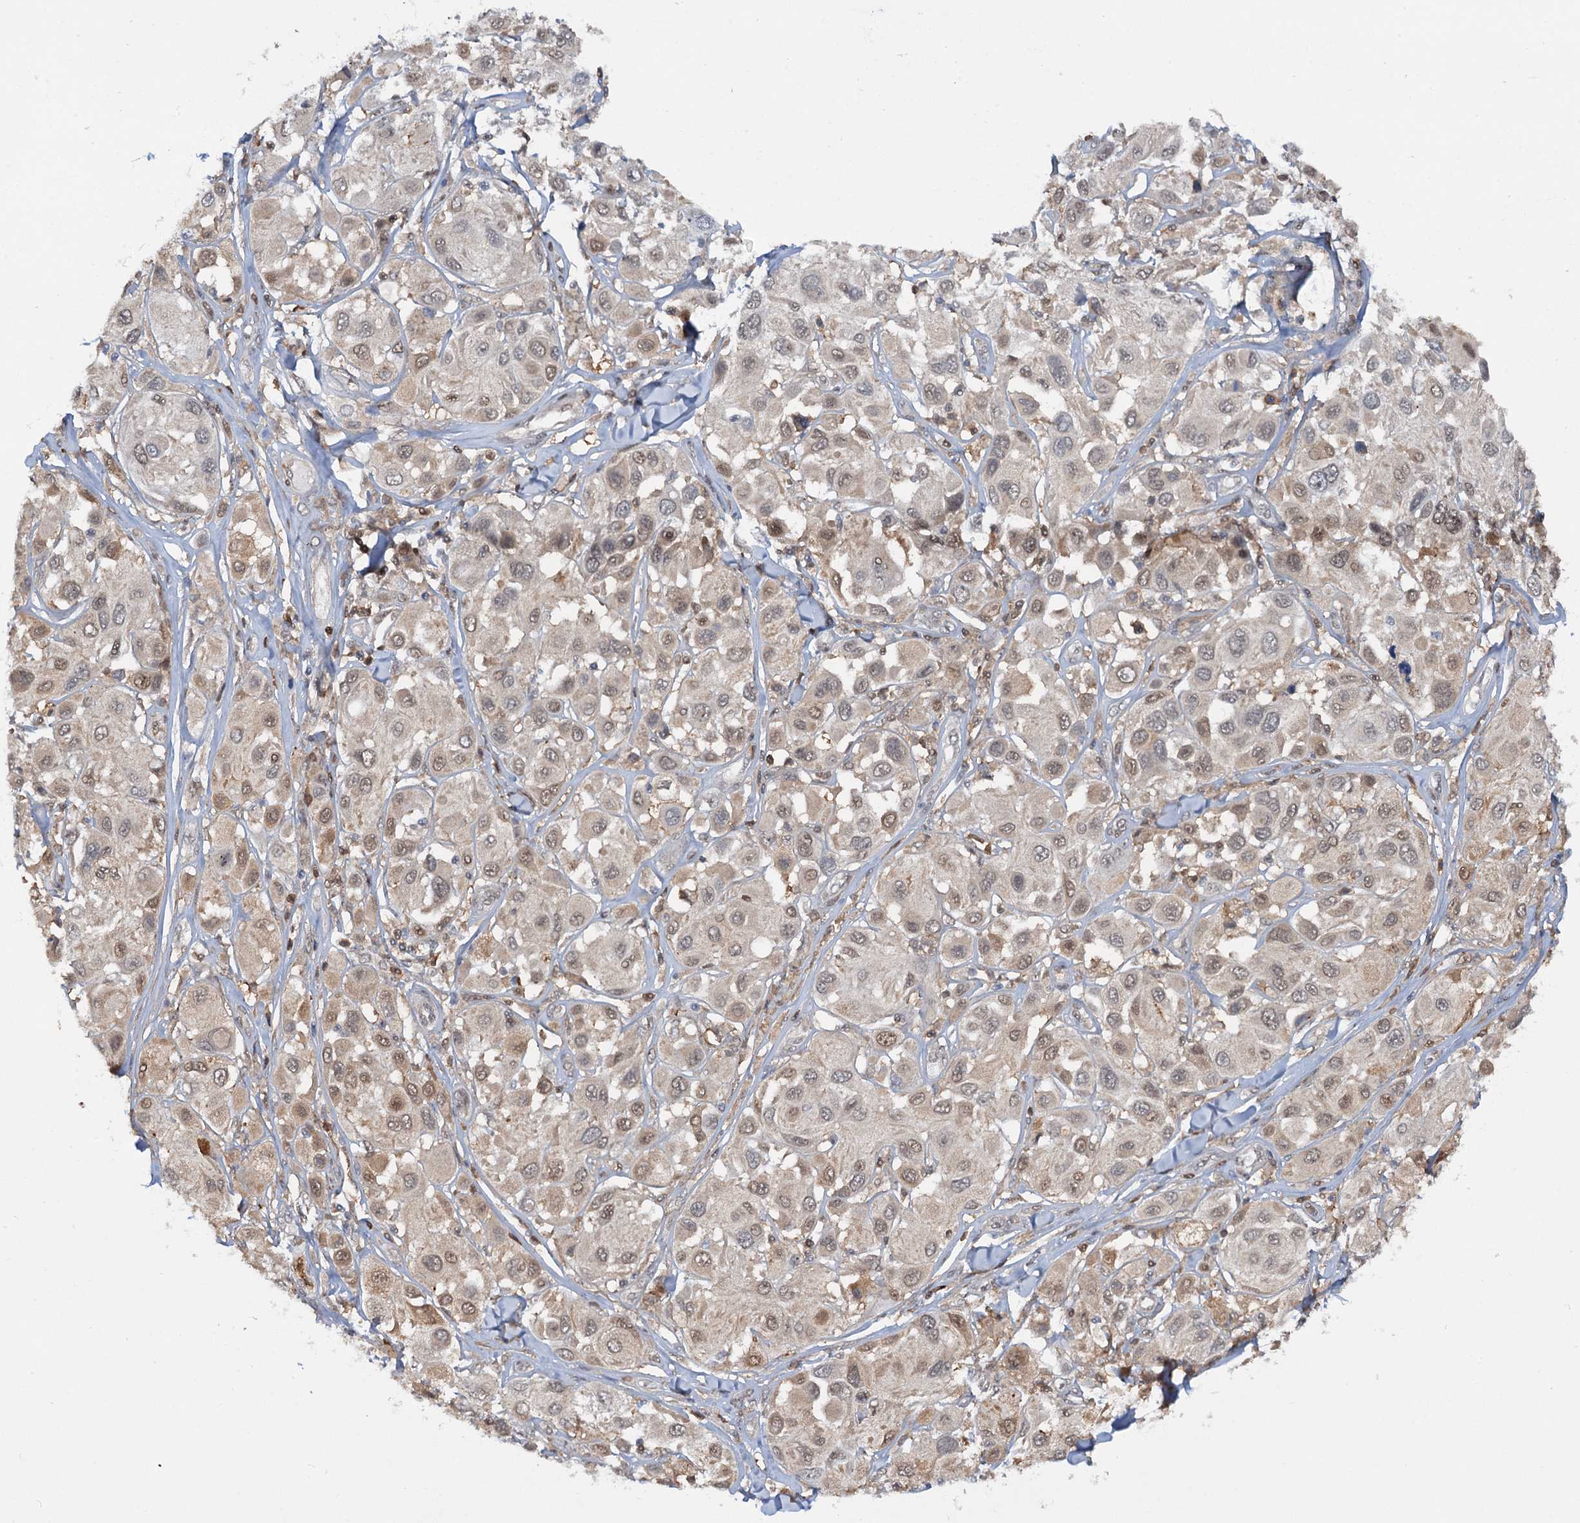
{"staining": {"intensity": "moderate", "quantity": "25%-75%", "location": "nuclear"}, "tissue": "melanoma", "cell_type": "Tumor cells", "image_type": "cancer", "snomed": [{"axis": "morphology", "description": "Malignant melanoma, Metastatic site"}, {"axis": "topography", "description": "Skin"}], "caption": "This is an image of immunohistochemistry staining of malignant melanoma (metastatic site), which shows moderate positivity in the nuclear of tumor cells.", "gene": "ZNF609", "patient": {"sex": "male", "age": 41}}